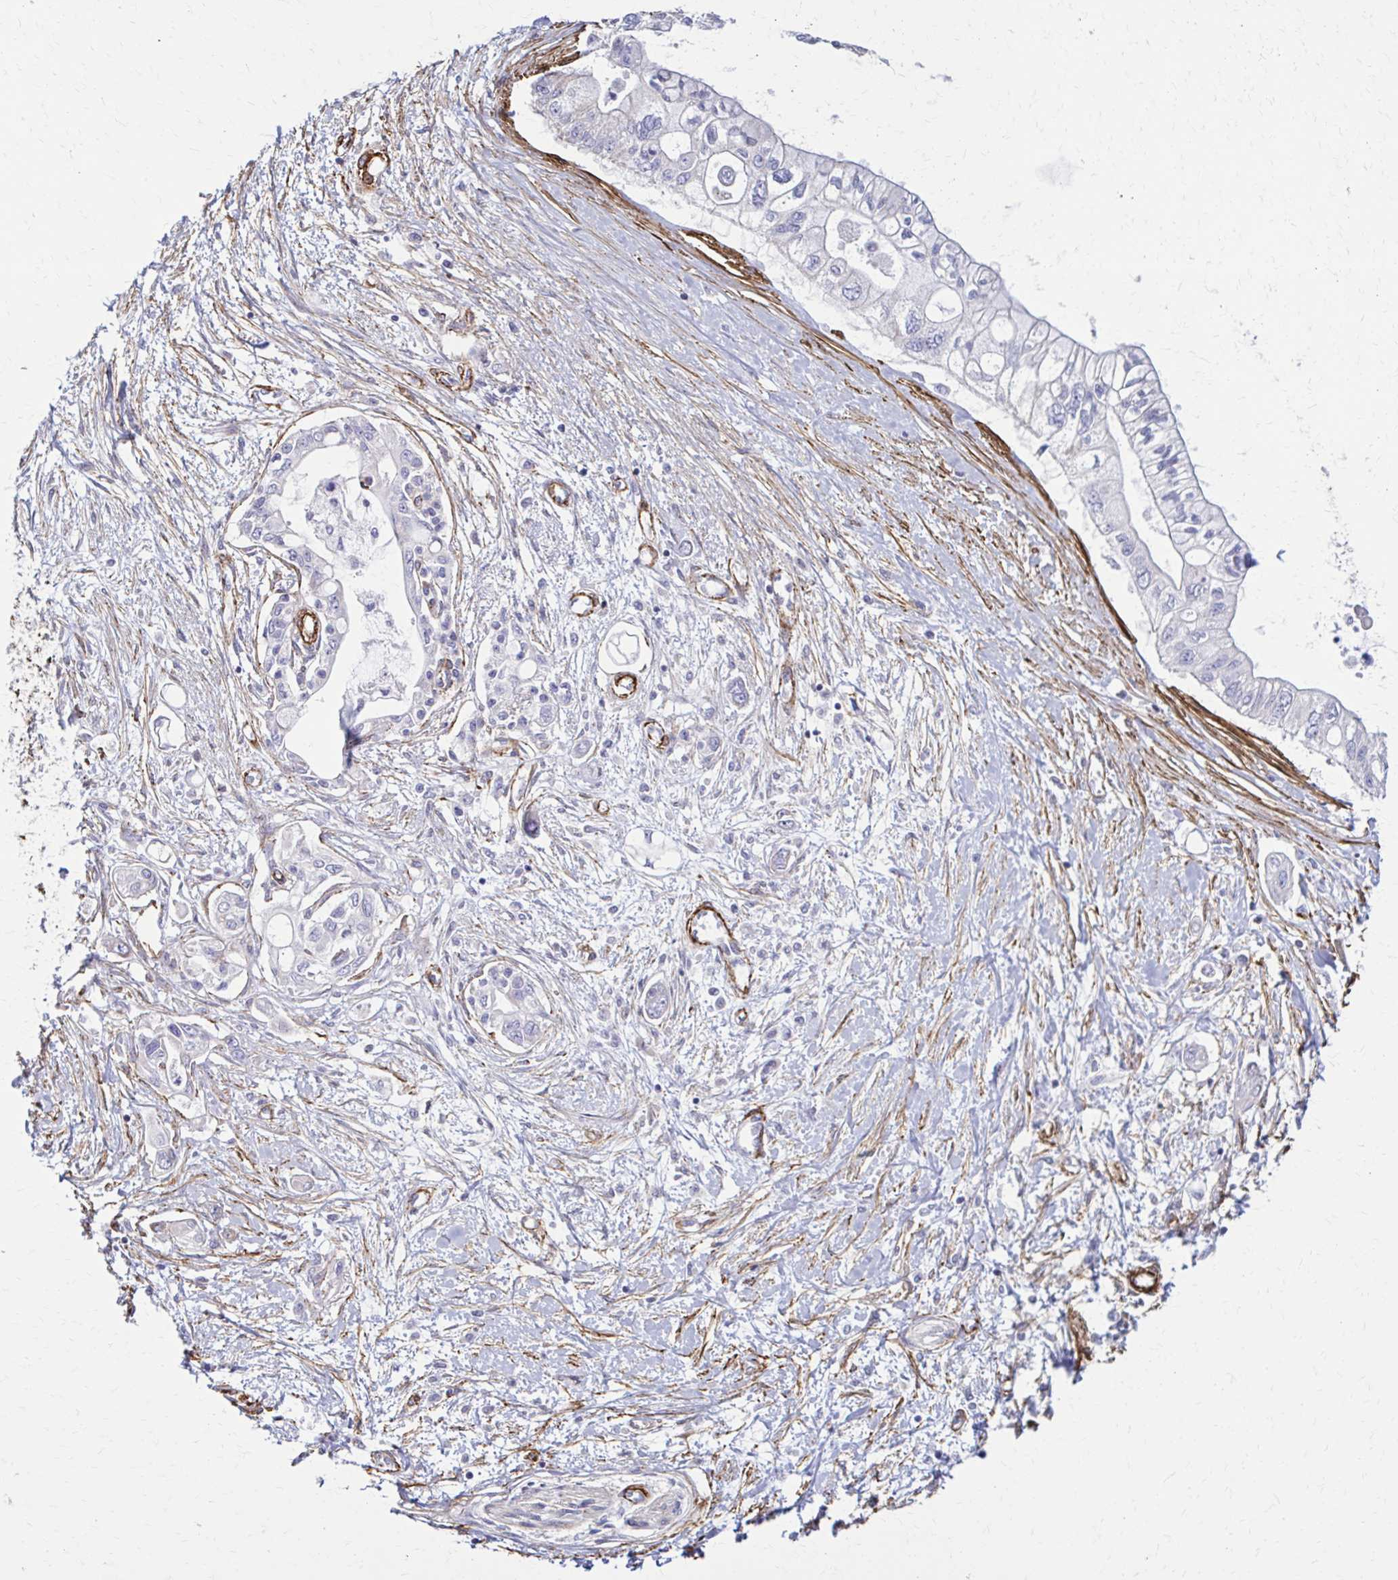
{"staining": {"intensity": "negative", "quantity": "none", "location": "none"}, "tissue": "pancreatic cancer", "cell_type": "Tumor cells", "image_type": "cancer", "snomed": [{"axis": "morphology", "description": "Adenocarcinoma, NOS"}, {"axis": "topography", "description": "Pancreas"}], "caption": "Tumor cells are negative for brown protein staining in adenocarcinoma (pancreatic).", "gene": "TIMMDC1", "patient": {"sex": "female", "age": 77}}